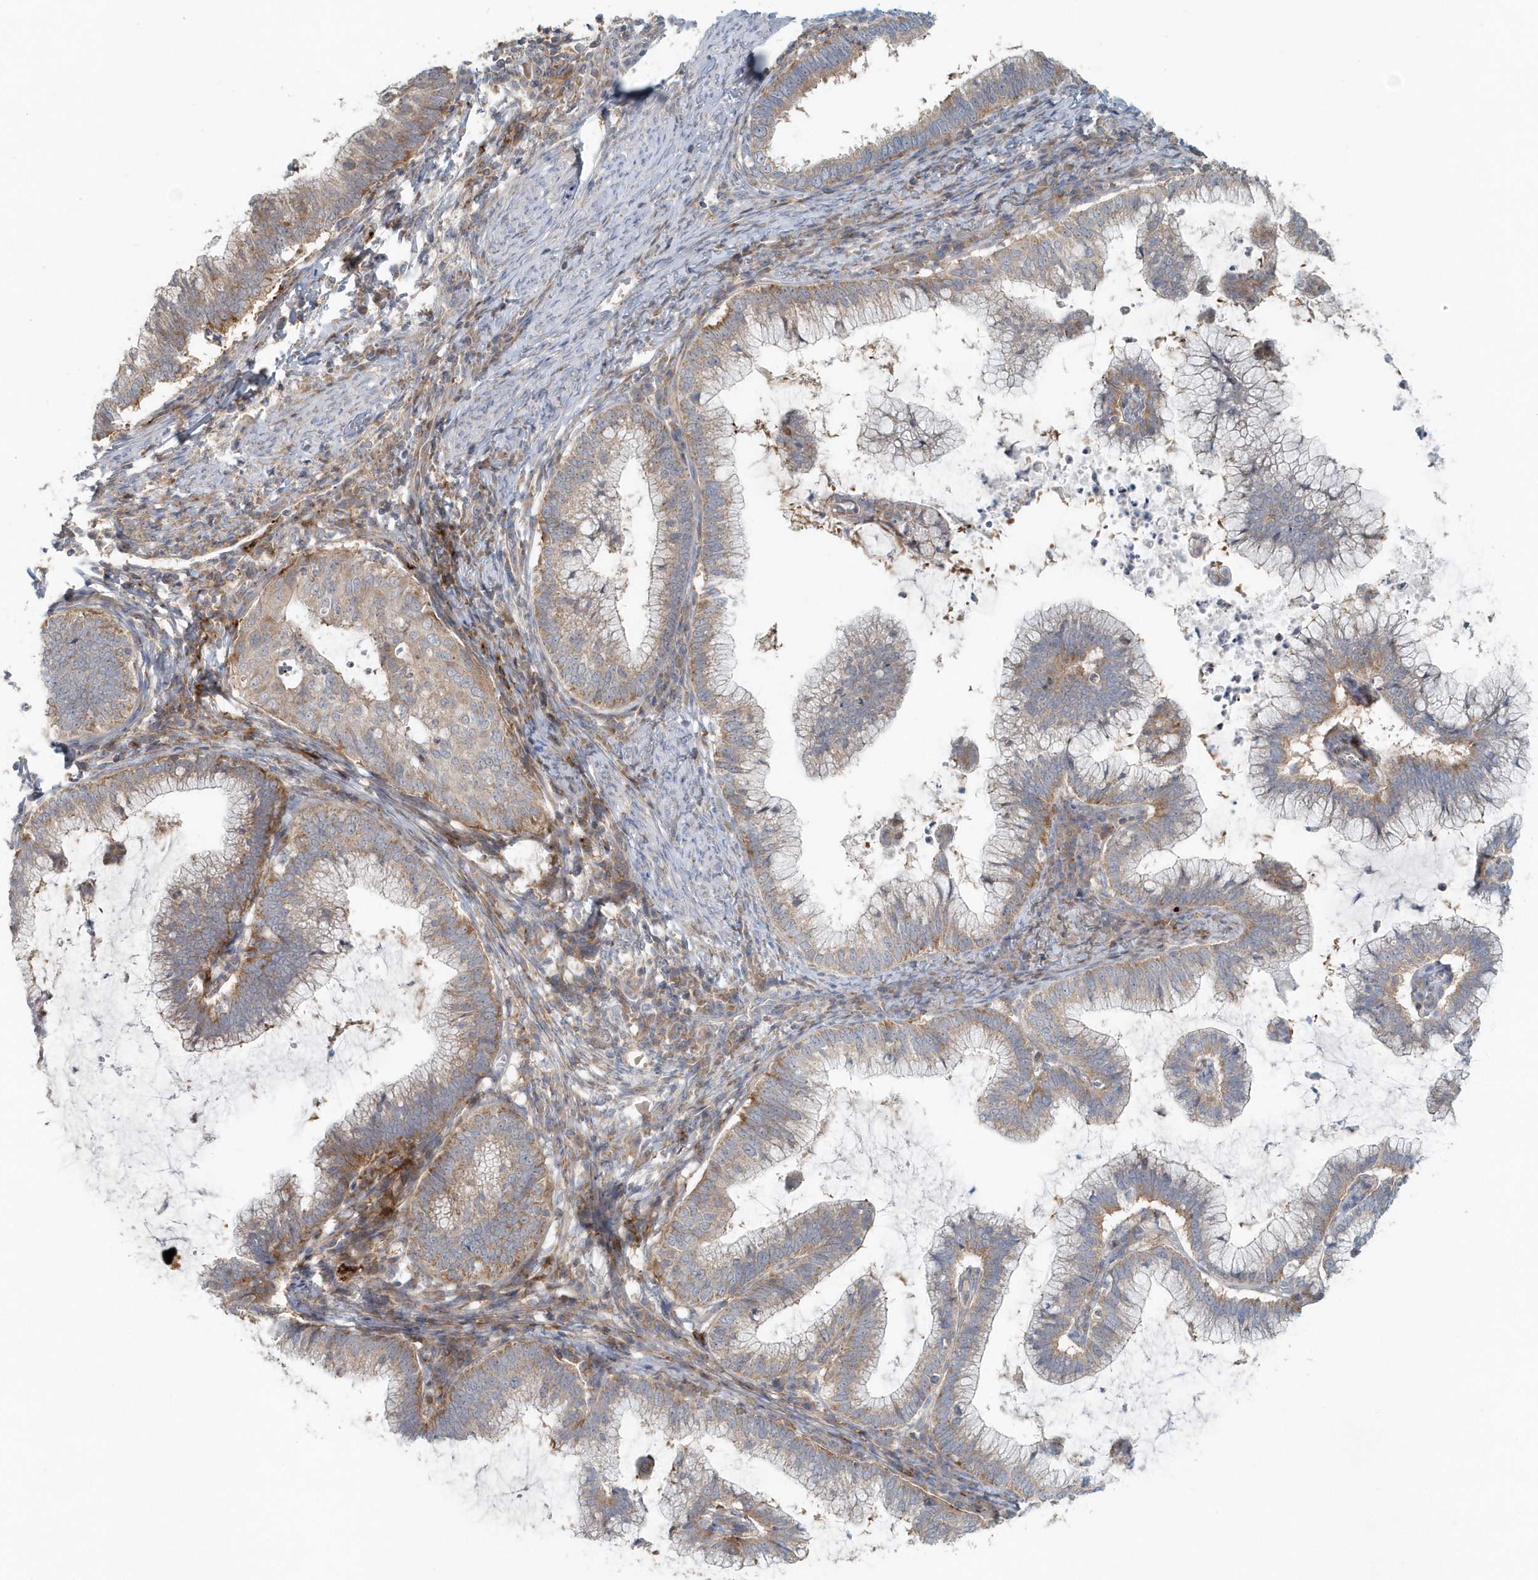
{"staining": {"intensity": "weak", "quantity": ">75%", "location": "cytoplasmic/membranous"}, "tissue": "cervical cancer", "cell_type": "Tumor cells", "image_type": "cancer", "snomed": [{"axis": "morphology", "description": "Adenocarcinoma, NOS"}, {"axis": "topography", "description": "Cervix"}], "caption": "An image of adenocarcinoma (cervical) stained for a protein displays weak cytoplasmic/membranous brown staining in tumor cells. (DAB = brown stain, brightfield microscopy at high magnification).", "gene": "MMUT", "patient": {"sex": "female", "age": 36}}